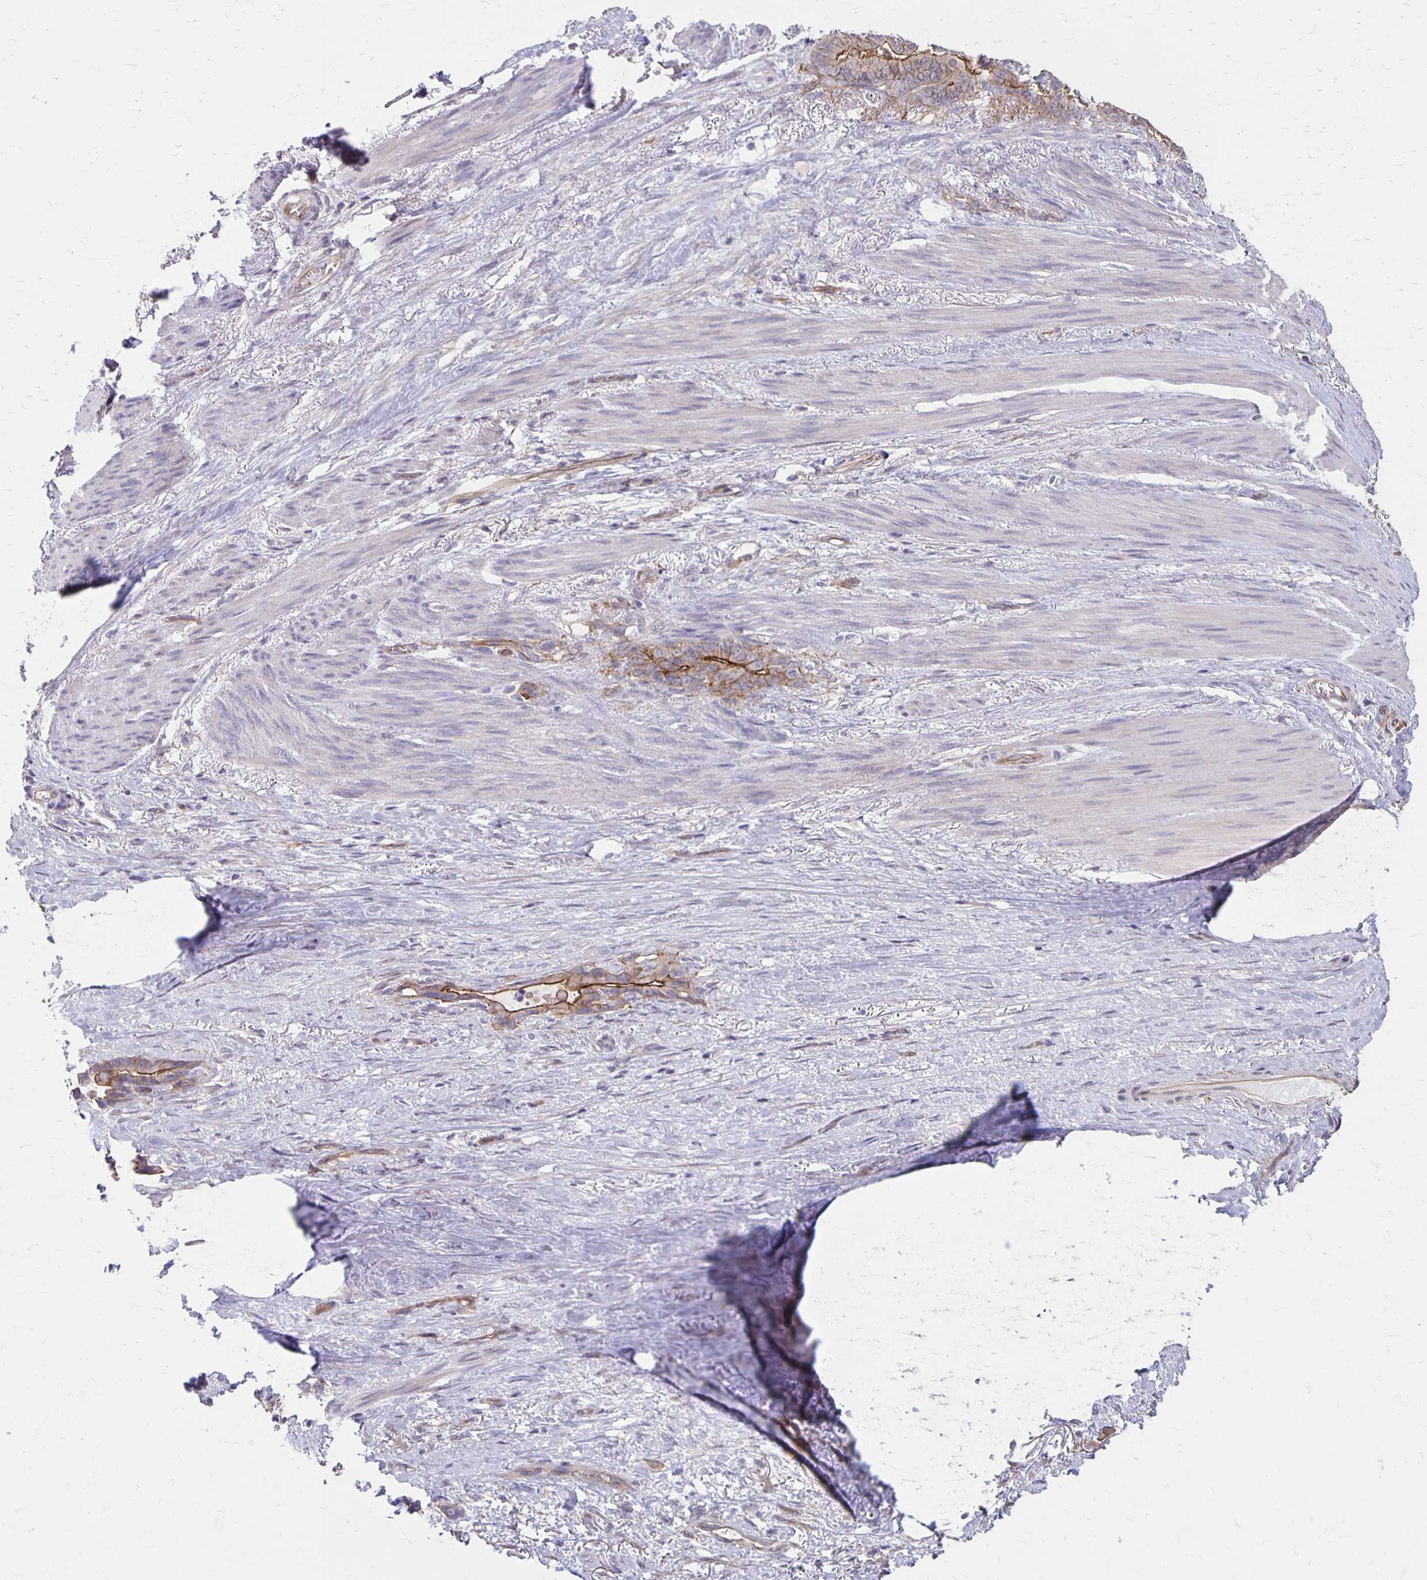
{"staining": {"intensity": "moderate", "quantity": ">75%", "location": "cytoplasmic/membranous"}, "tissue": "stomach cancer", "cell_type": "Tumor cells", "image_type": "cancer", "snomed": [{"axis": "morphology", "description": "Normal tissue, NOS"}, {"axis": "morphology", "description": "Adenocarcinoma, NOS"}, {"axis": "topography", "description": "Esophagus"}, {"axis": "topography", "description": "Stomach, upper"}], "caption": "The image exhibits a brown stain indicating the presence of a protein in the cytoplasmic/membranous of tumor cells in stomach cancer.", "gene": "PPP1R3E", "patient": {"sex": "male", "age": 62}}